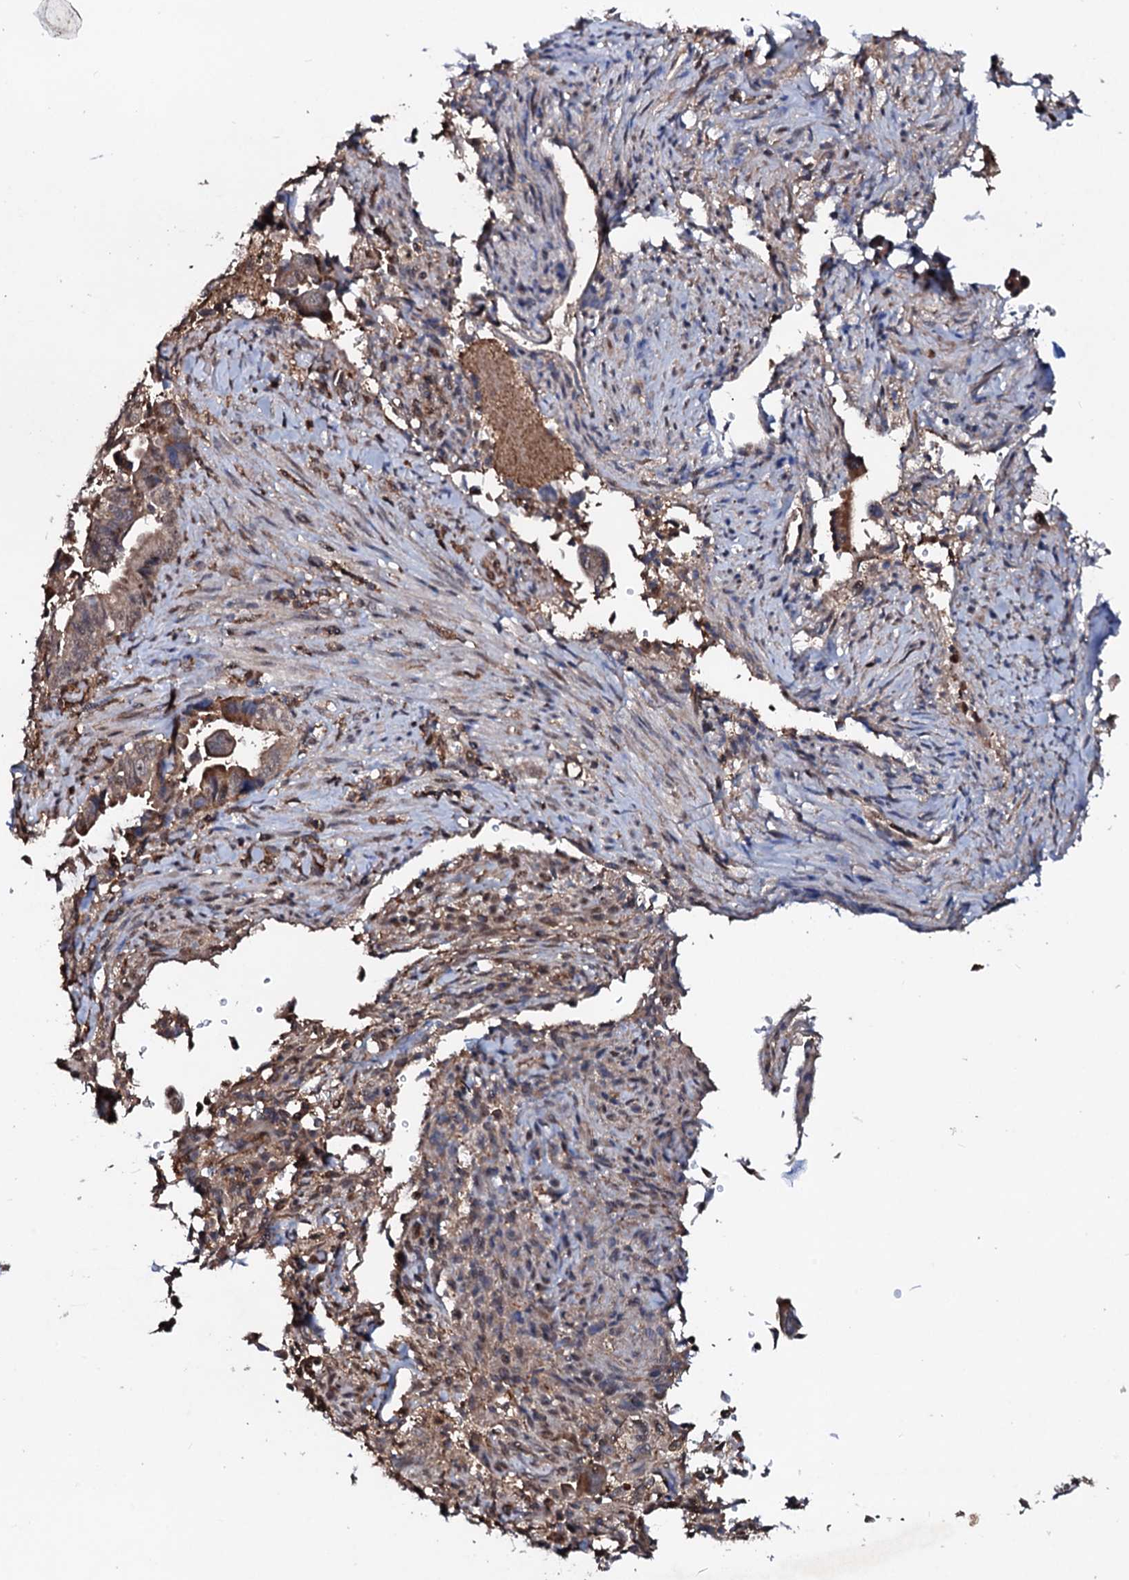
{"staining": {"intensity": "moderate", "quantity": ">75%", "location": "cytoplasmic/membranous,nuclear"}, "tissue": "pancreatic cancer", "cell_type": "Tumor cells", "image_type": "cancer", "snomed": [{"axis": "morphology", "description": "Adenocarcinoma, NOS"}, {"axis": "topography", "description": "Pancreas"}], "caption": "Immunohistochemical staining of human adenocarcinoma (pancreatic) reveals medium levels of moderate cytoplasmic/membranous and nuclear protein positivity in approximately >75% of tumor cells.", "gene": "COG6", "patient": {"sex": "male", "age": 70}}